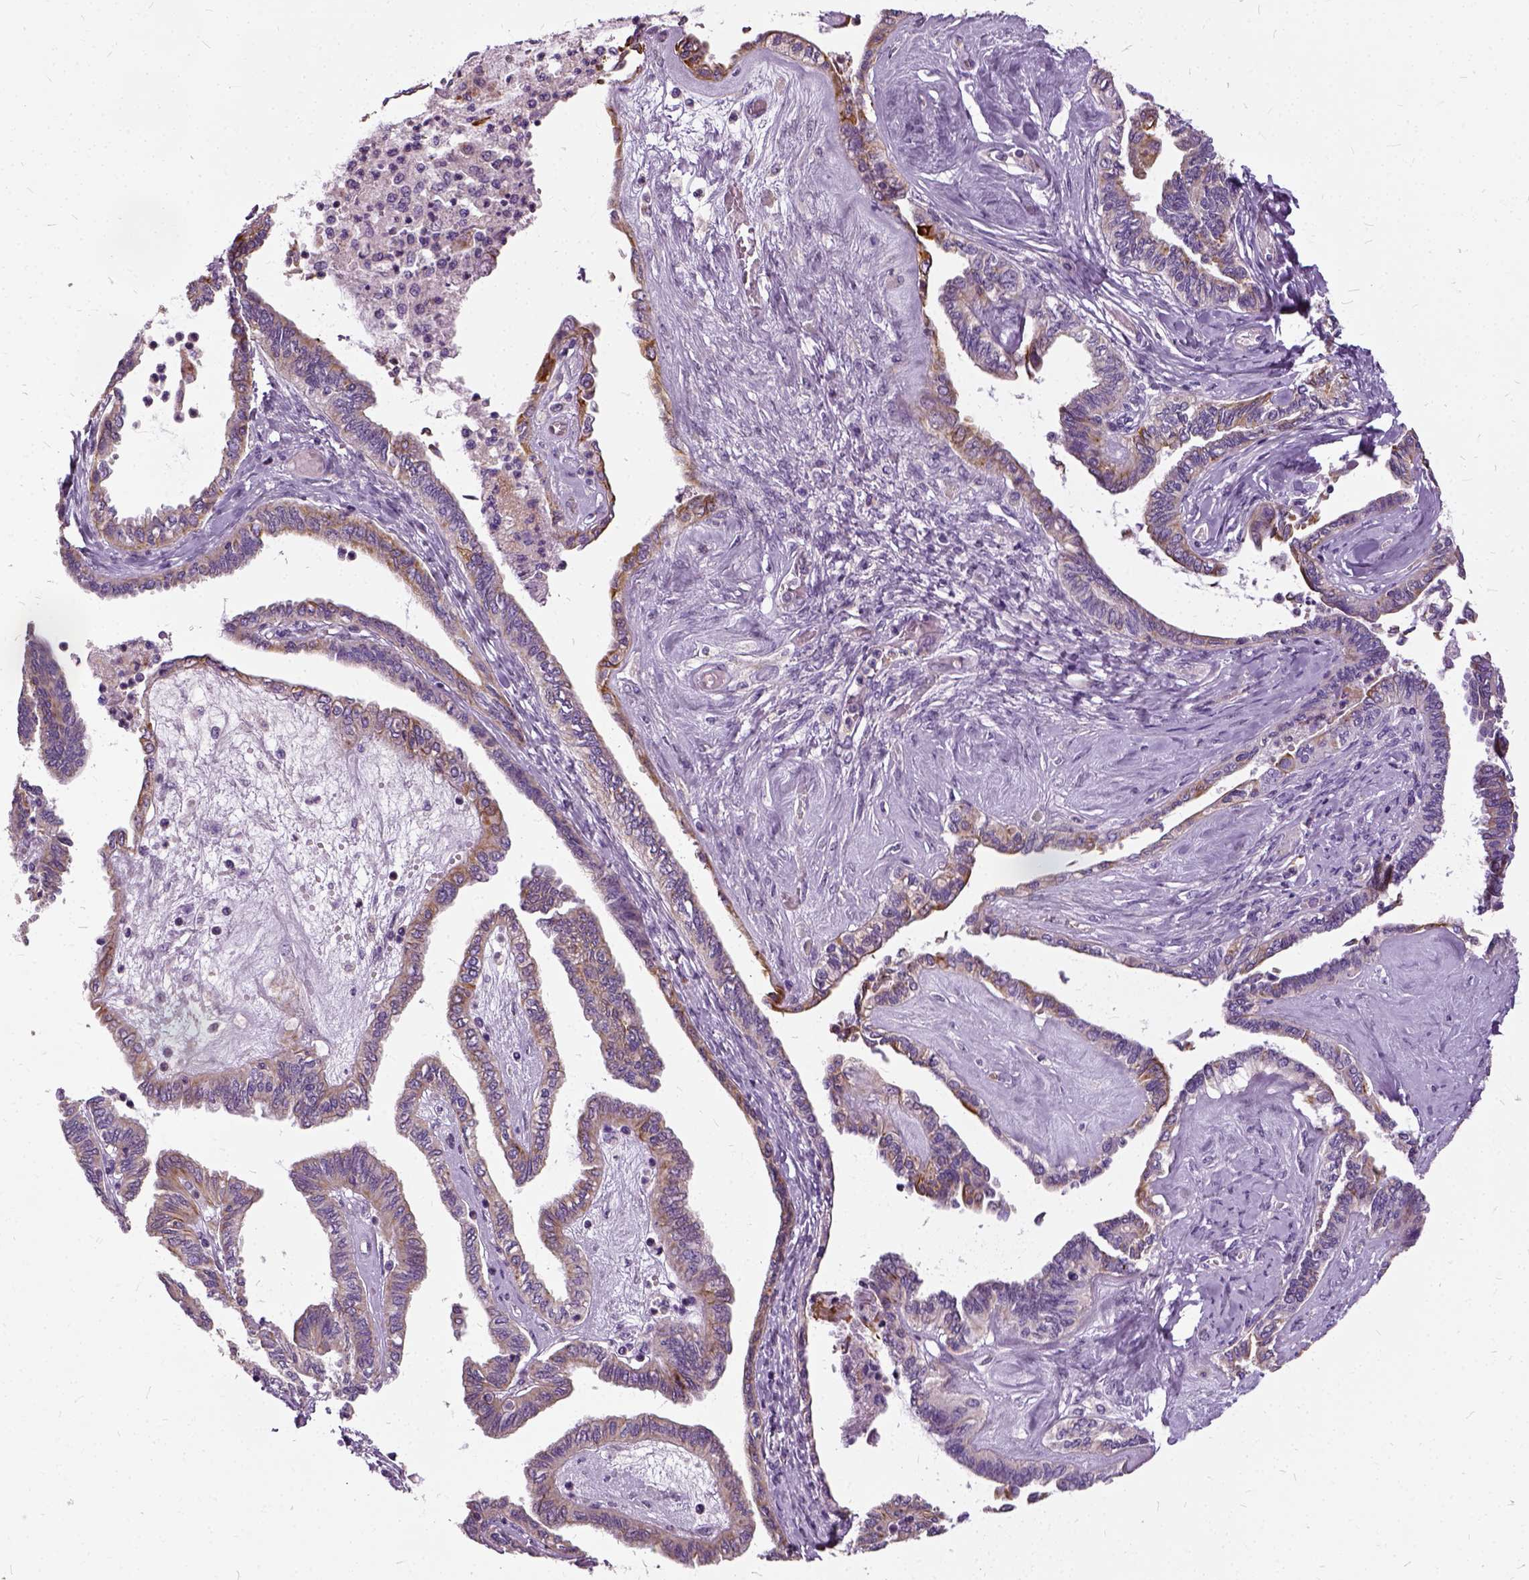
{"staining": {"intensity": "weak", "quantity": ">75%", "location": "cytoplasmic/membranous"}, "tissue": "ovarian cancer", "cell_type": "Tumor cells", "image_type": "cancer", "snomed": [{"axis": "morphology", "description": "Carcinoma, endometroid"}, {"axis": "topography", "description": "Ovary"}], "caption": "Immunohistochemistry staining of ovarian cancer, which exhibits low levels of weak cytoplasmic/membranous positivity in approximately >75% of tumor cells indicating weak cytoplasmic/membranous protein positivity. The staining was performed using DAB (brown) for protein detection and nuclei were counterstained in hematoxylin (blue).", "gene": "ILRUN", "patient": {"sex": "female", "age": 70}}